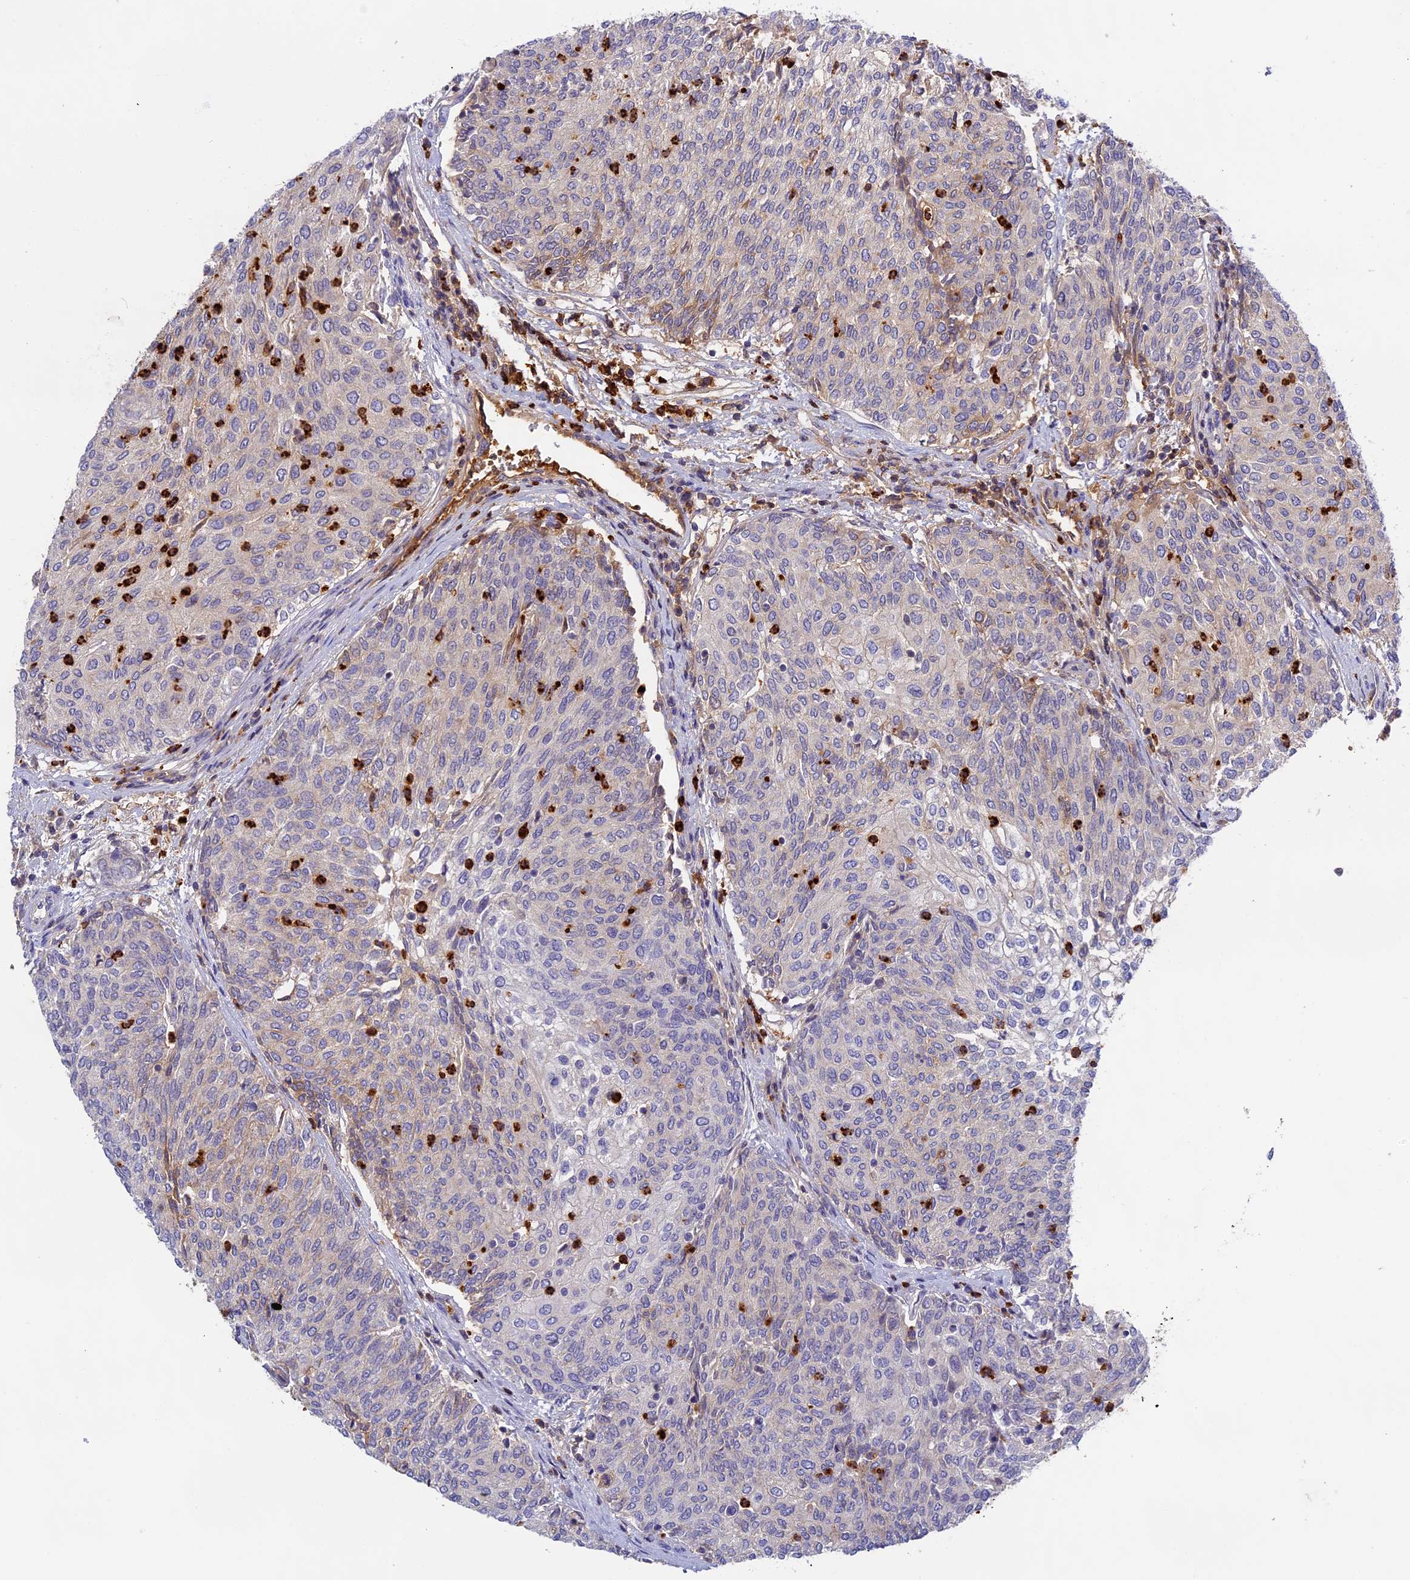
{"staining": {"intensity": "moderate", "quantity": "25%-75%", "location": "cytoplasmic/membranous"}, "tissue": "urothelial cancer", "cell_type": "Tumor cells", "image_type": "cancer", "snomed": [{"axis": "morphology", "description": "Urothelial carcinoma, High grade"}, {"axis": "topography", "description": "Urinary bladder"}], "caption": "Urothelial cancer stained for a protein (brown) demonstrates moderate cytoplasmic/membranous positive expression in about 25%-75% of tumor cells.", "gene": "ADGRD1", "patient": {"sex": "female", "age": 79}}